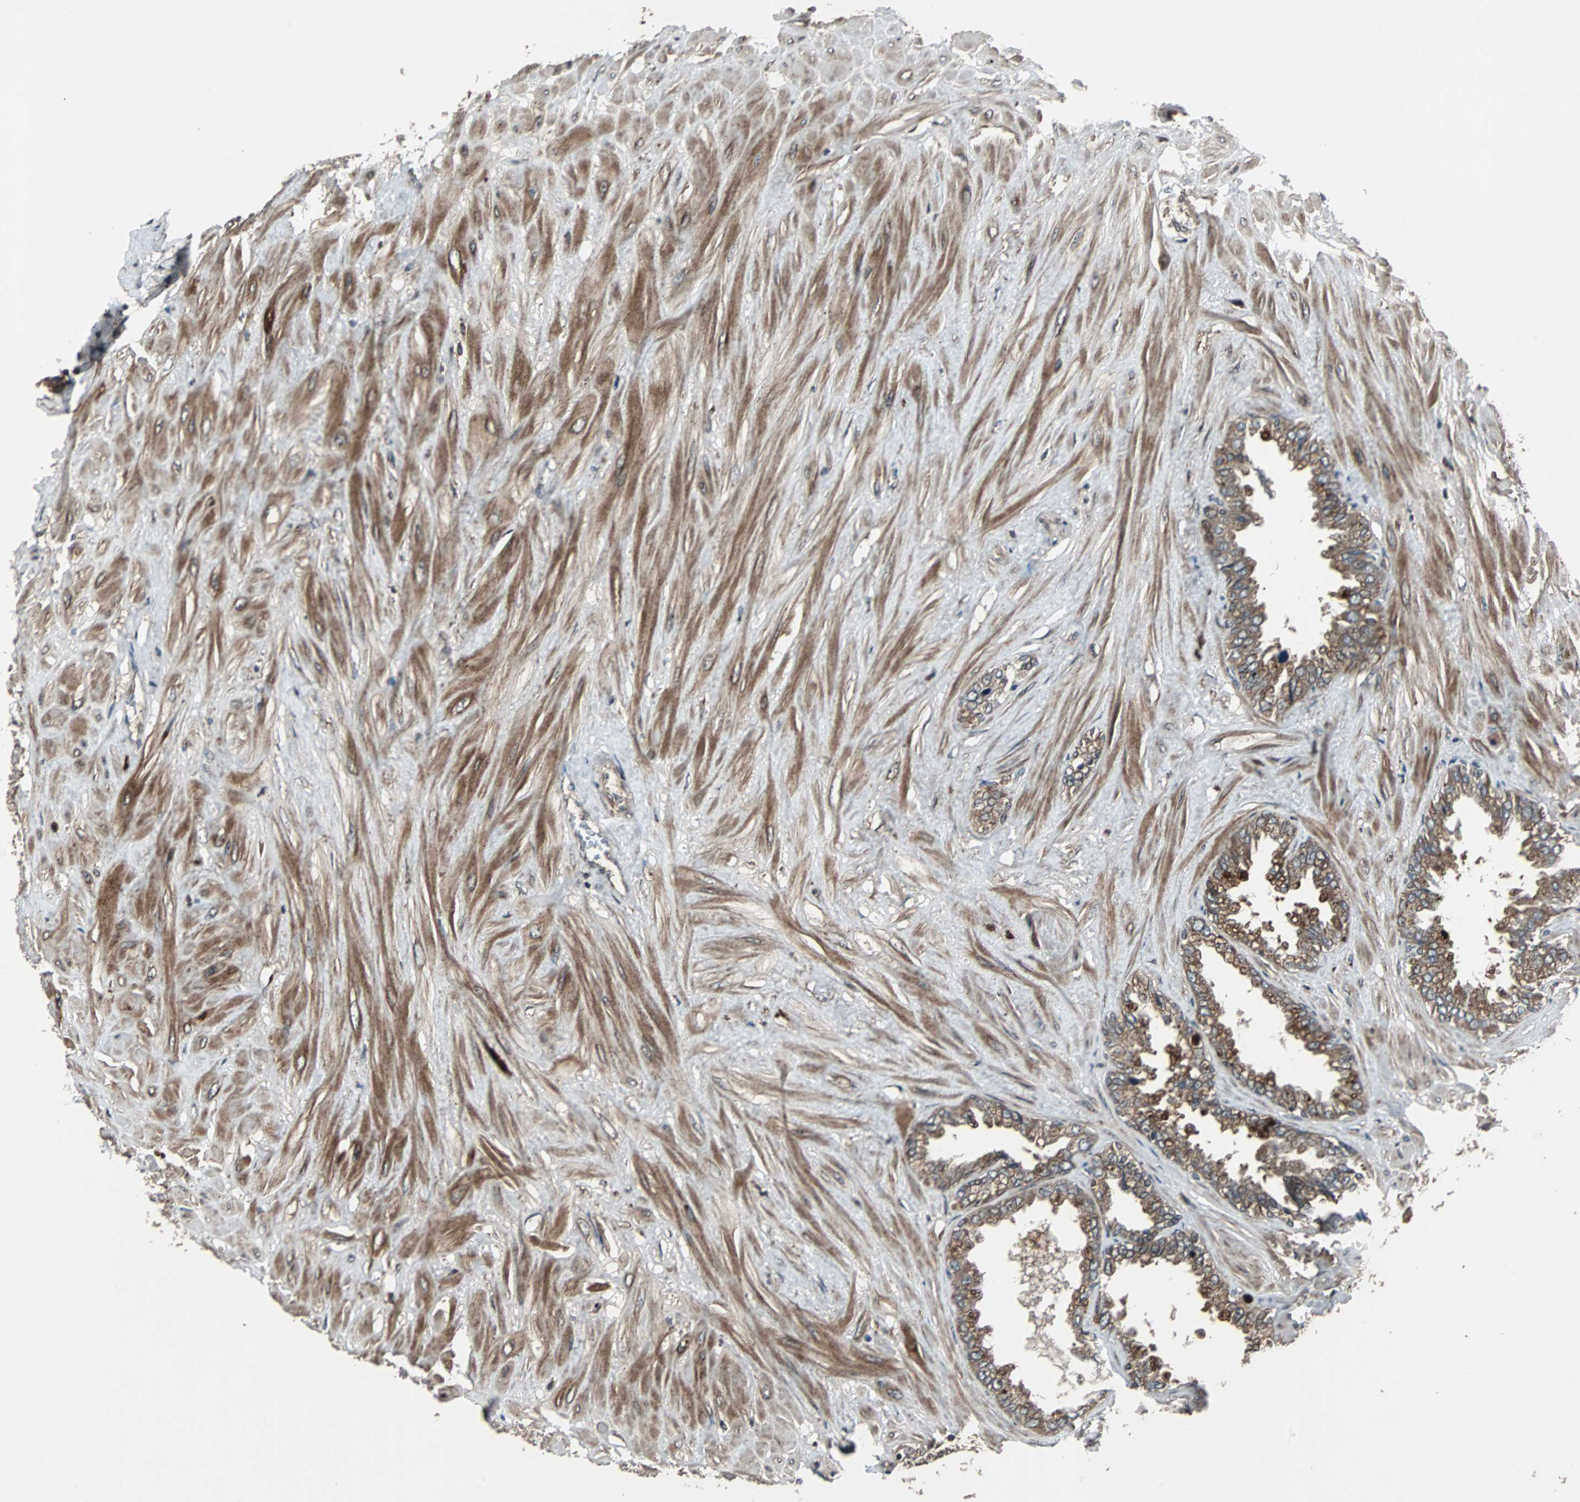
{"staining": {"intensity": "moderate", "quantity": ">75%", "location": "cytoplasmic/membranous"}, "tissue": "seminal vesicle", "cell_type": "Glandular cells", "image_type": "normal", "snomed": [{"axis": "morphology", "description": "Normal tissue, NOS"}, {"axis": "topography", "description": "Seminal veicle"}], "caption": "High-power microscopy captured an immunohistochemistry image of unremarkable seminal vesicle, revealing moderate cytoplasmic/membranous positivity in about >75% of glandular cells. Using DAB (3,3'-diaminobenzidine) (brown) and hematoxylin (blue) stains, captured at high magnification using brightfield microscopy.", "gene": "RAB7A", "patient": {"sex": "male", "age": 46}}